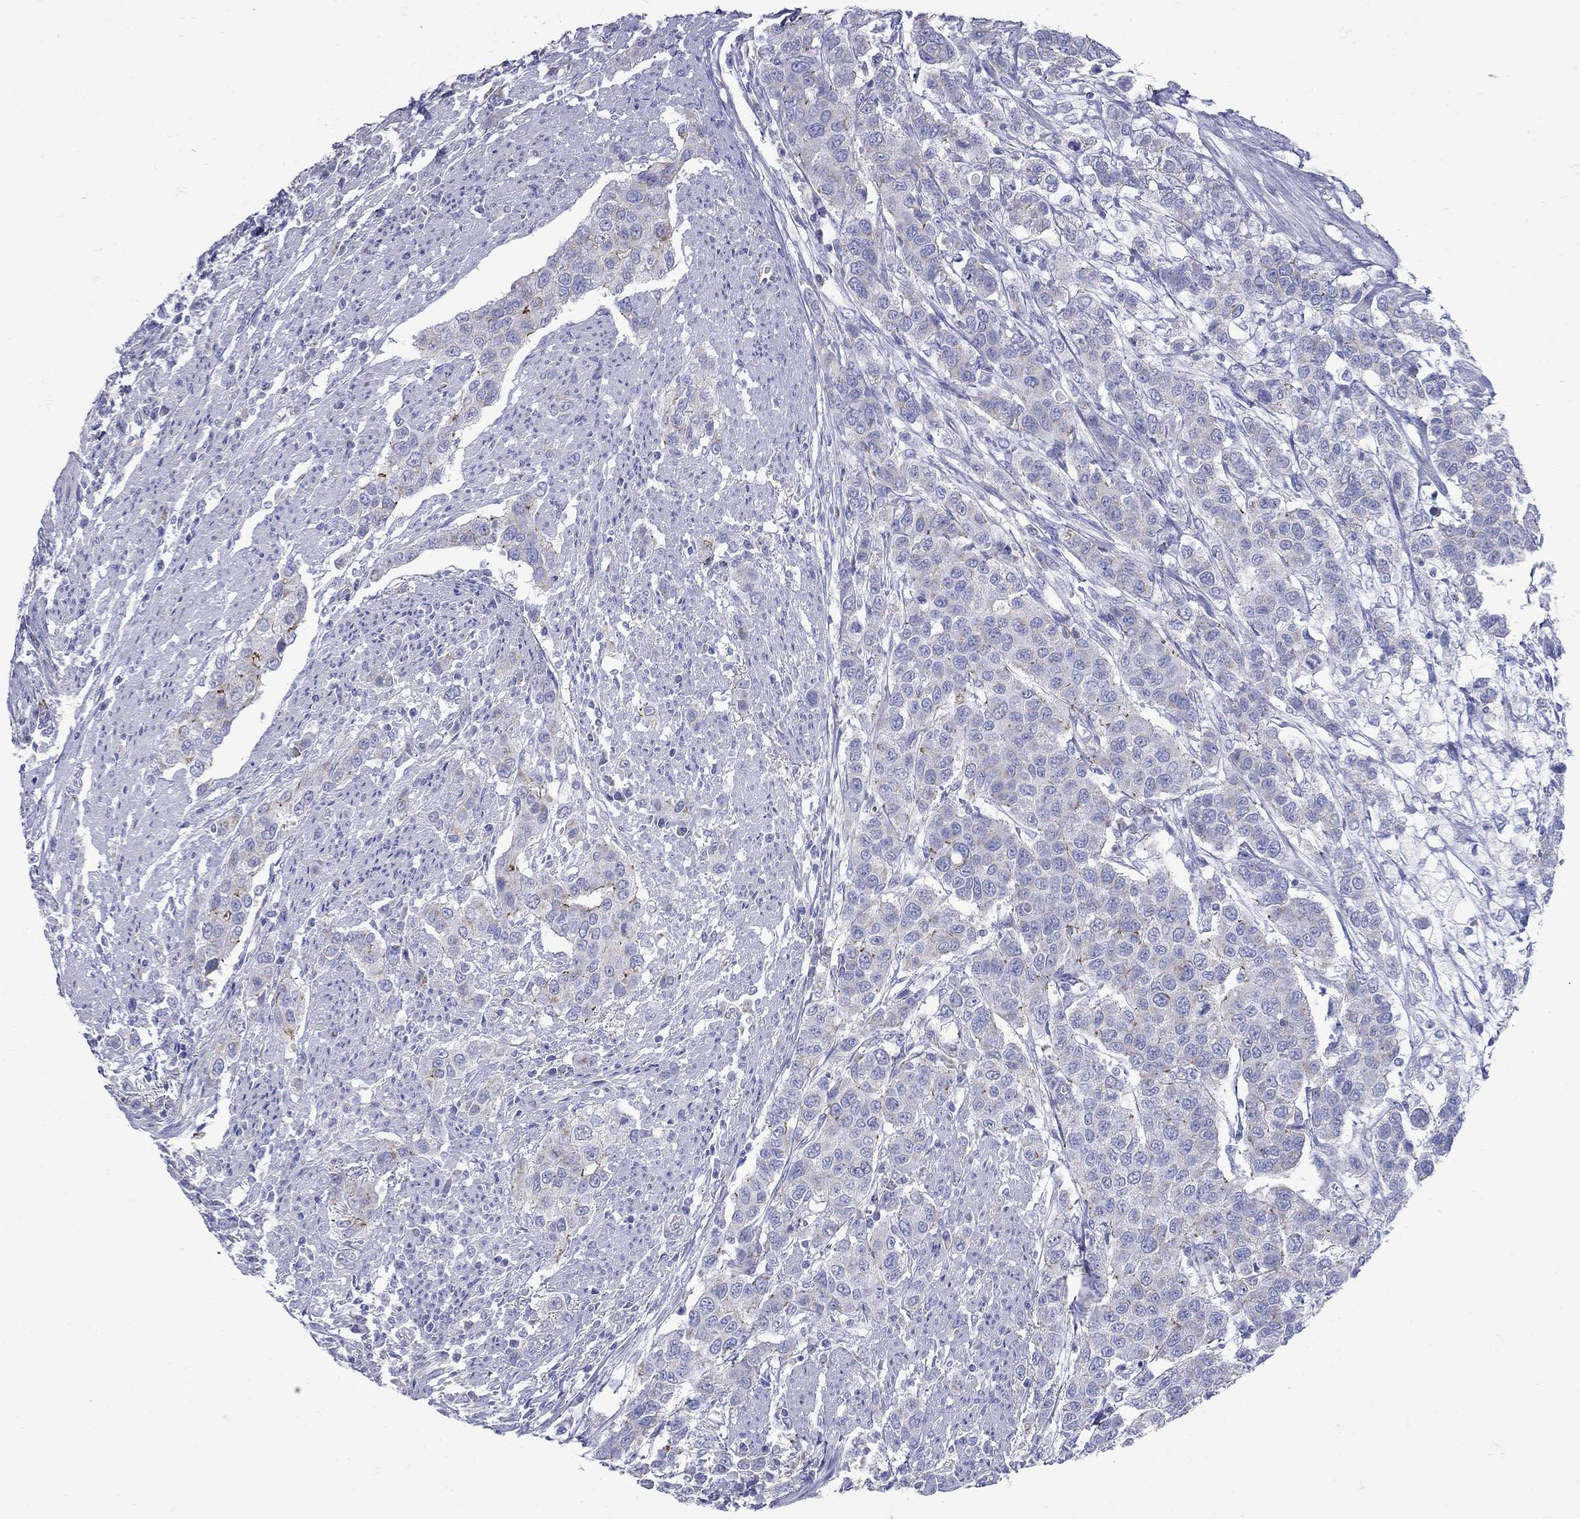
{"staining": {"intensity": "moderate", "quantity": "<25%", "location": "cytoplasmic/membranous"}, "tissue": "urothelial cancer", "cell_type": "Tumor cells", "image_type": "cancer", "snomed": [{"axis": "morphology", "description": "Urothelial carcinoma, High grade"}, {"axis": "topography", "description": "Urinary bladder"}], "caption": "Tumor cells exhibit low levels of moderate cytoplasmic/membranous staining in about <25% of cells in human urothelial cancer.", "gene": "PDZD3", "patient": {"sex": "female", "age": 58}}